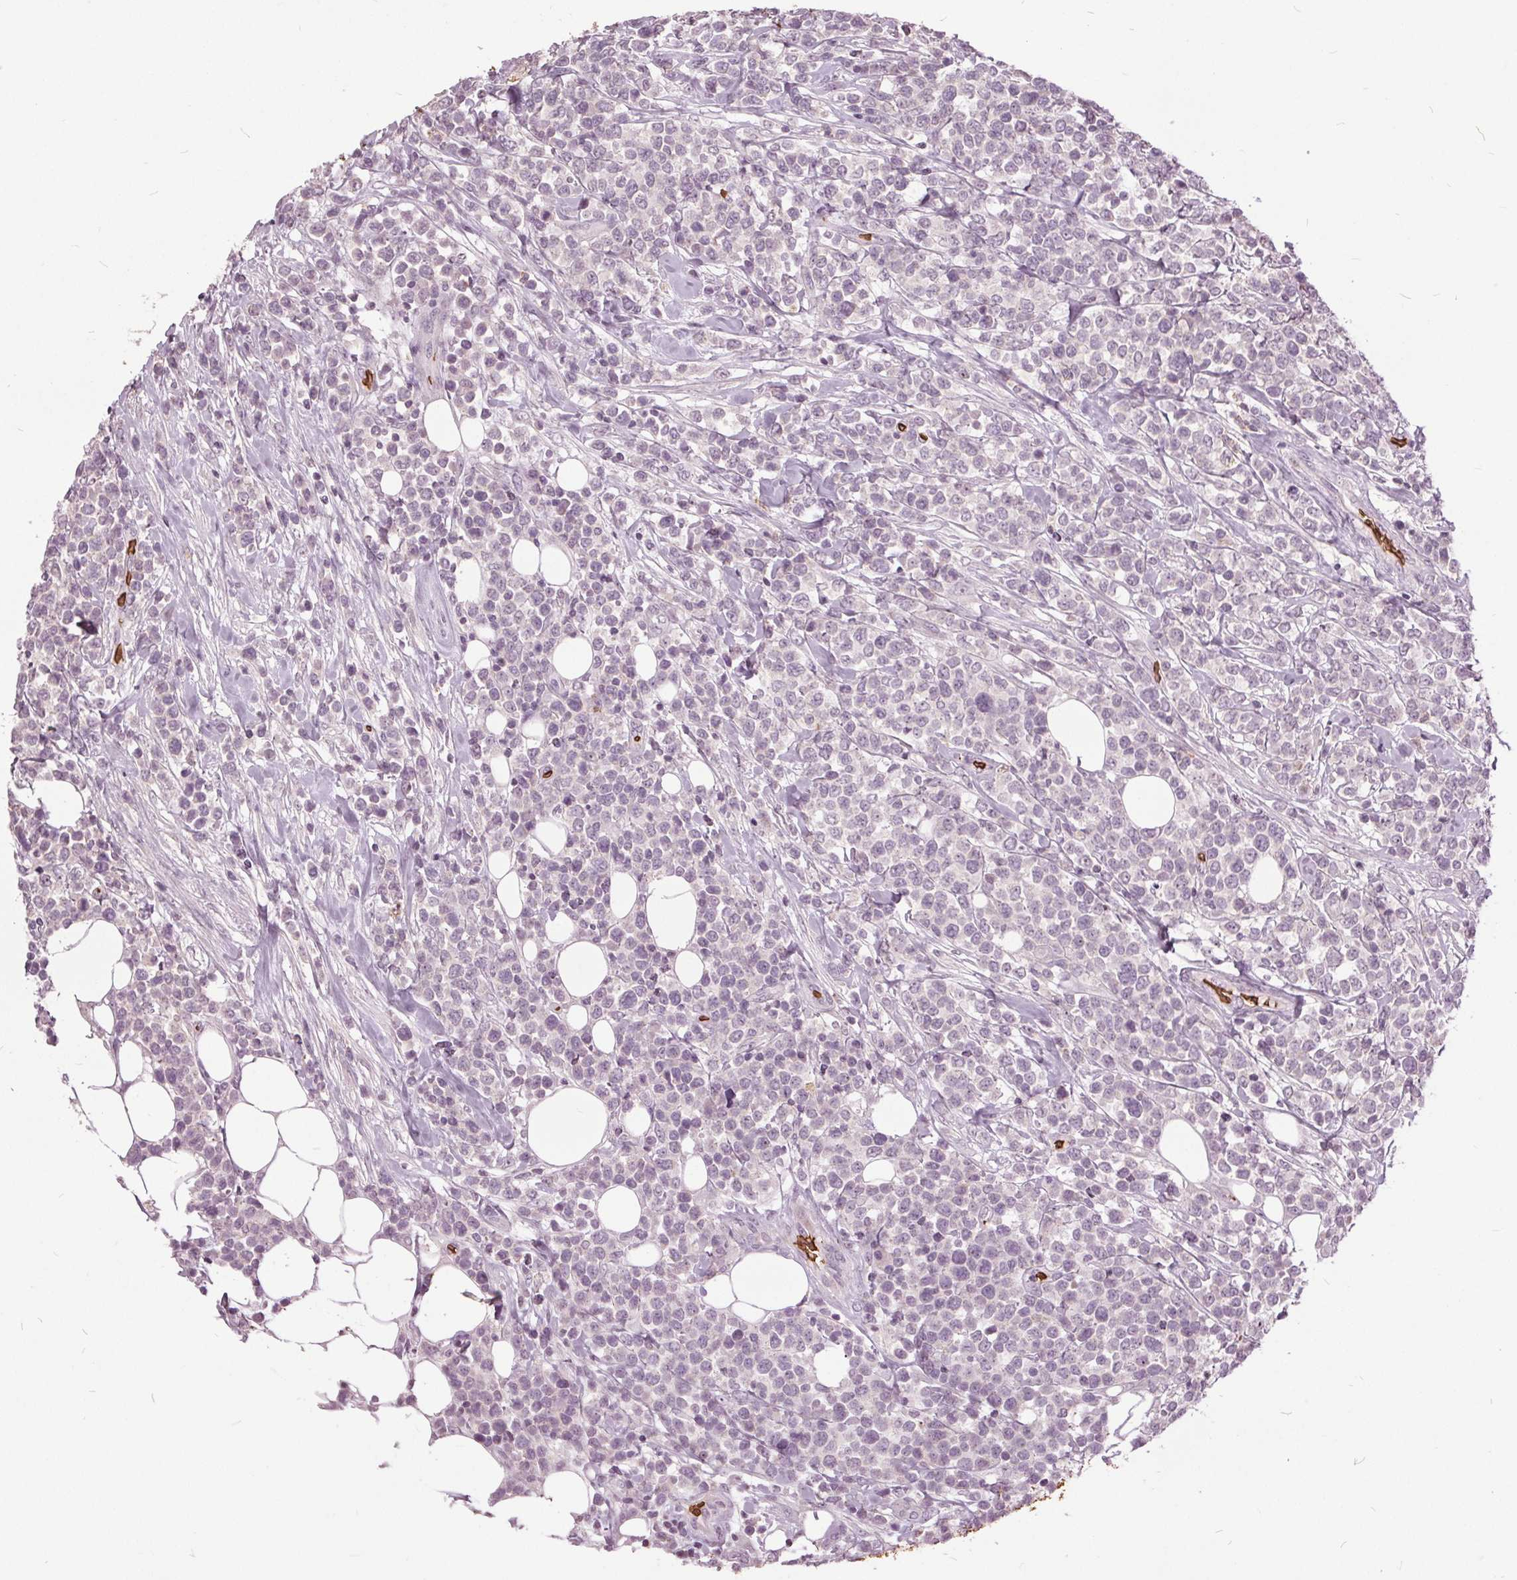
{"staining": {"intensity": "negative", "quantity": "none", "location": "none"}, "tissue": "lymphoma", "cell_type": "Tumor cells", "image_type": "cancer", "snomed": [{"axis": "morphology", "description": "Malignant lymphoma, non-Hodgkin's type, High grade"}, {"axis": "topography", "description": "Soft tissue"}], "caption": "Tumor cells are negative for protein expression in human malignant lymphoma, non-Hodgkin's type (high-grade).", "gene": "SLC4A1", "patient": {"sex": "female", "age": 56}}